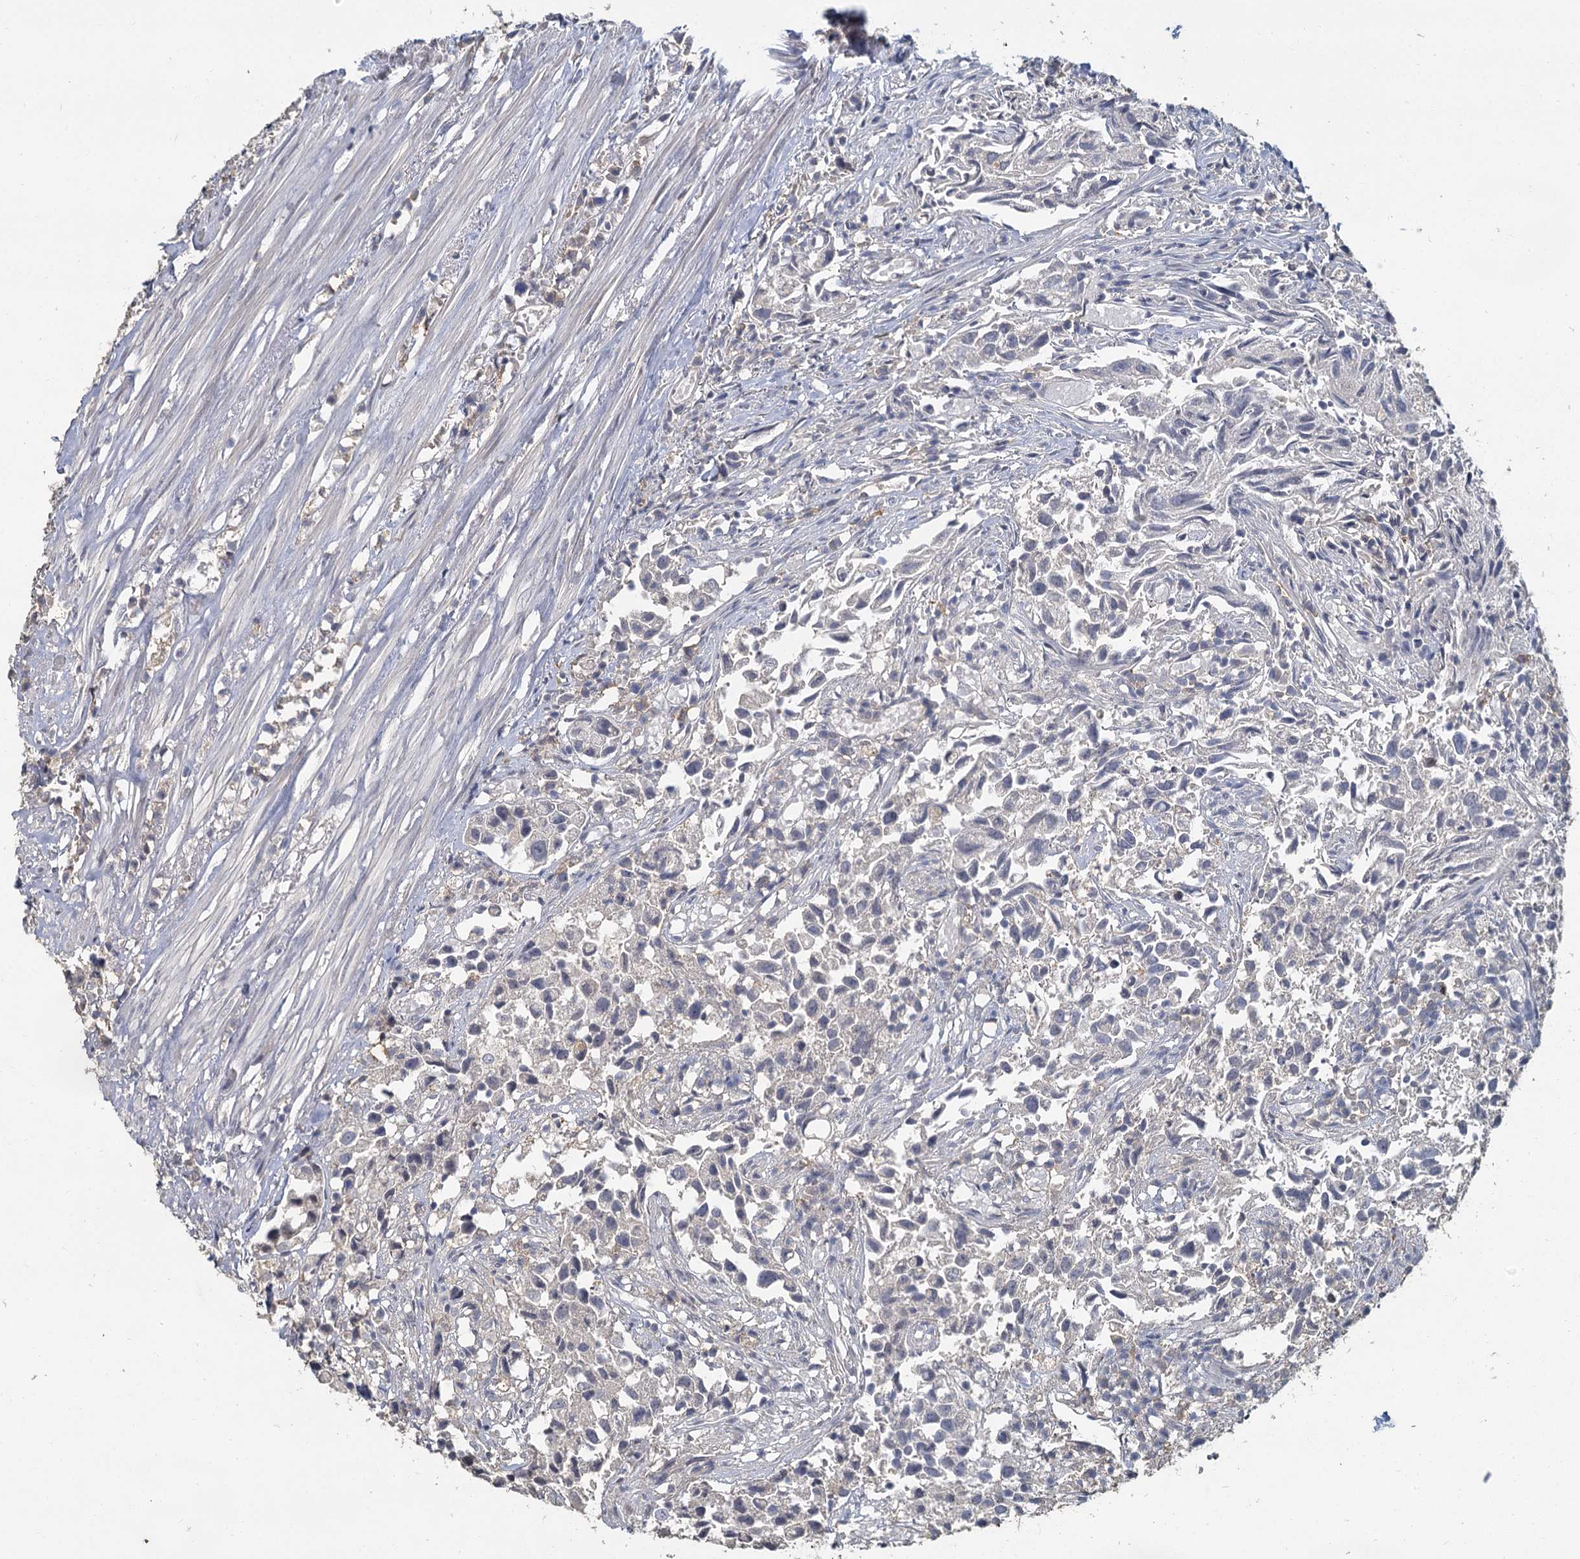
{"staining": {"intensity": "negative", "quantity": "none", "location": "none"}, "tissue": "urothelial cancer", "cell_type": "Tumor cells", "image_type": "cancer", "snomed": [{"axis": "morphology", "description": "Urothelial carcinoma, High grade"}, {"axis": "topography", "description": "Urinary bladder"}], "caption": "Tumor cells are negative for protein expression in human urothelial carcinoma (high-grade).", "gene": "MUCL1", "patient": {"sex": "female", "age": 75}}